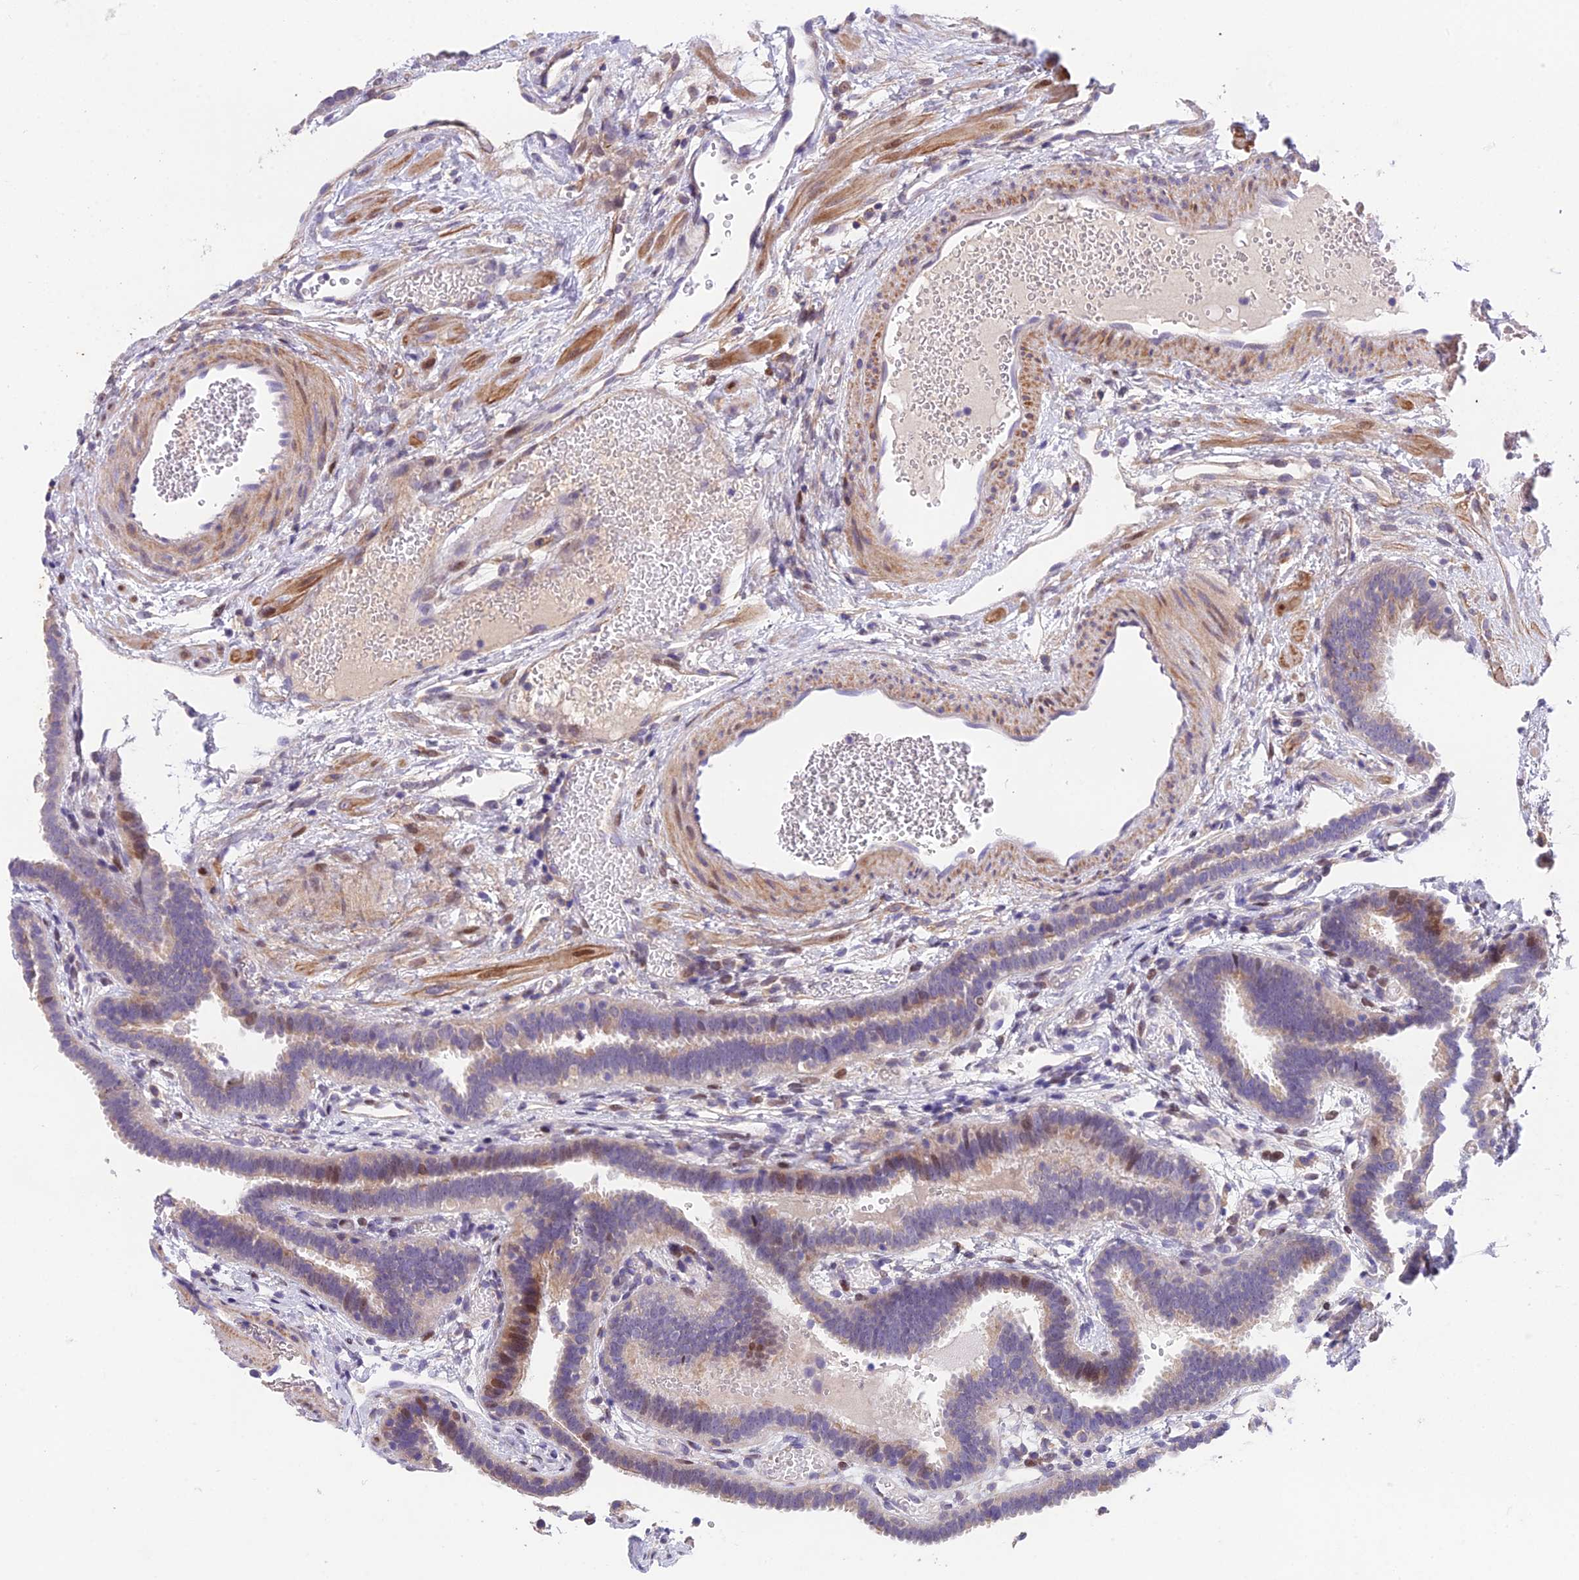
{"staining": {"intensity": "moderate", "quantity": "<25%", "location": "nuclear"}, "tissue": "fallopian tube", "cell_type": "Glandular cells", "image_type": "normal", "snomed": [{"axis": "morphology", "description": "Normal tissue, NOS"}, {"axis": "topography", "description": "Fallopian tube"}], "caption": "A photomicrograph of fallopian tube stained for a protein exhibits moderate nuclear brown staining in glandular cells.", "gene": "PUS10", "patient": {"sex": "female", "age": 37}}